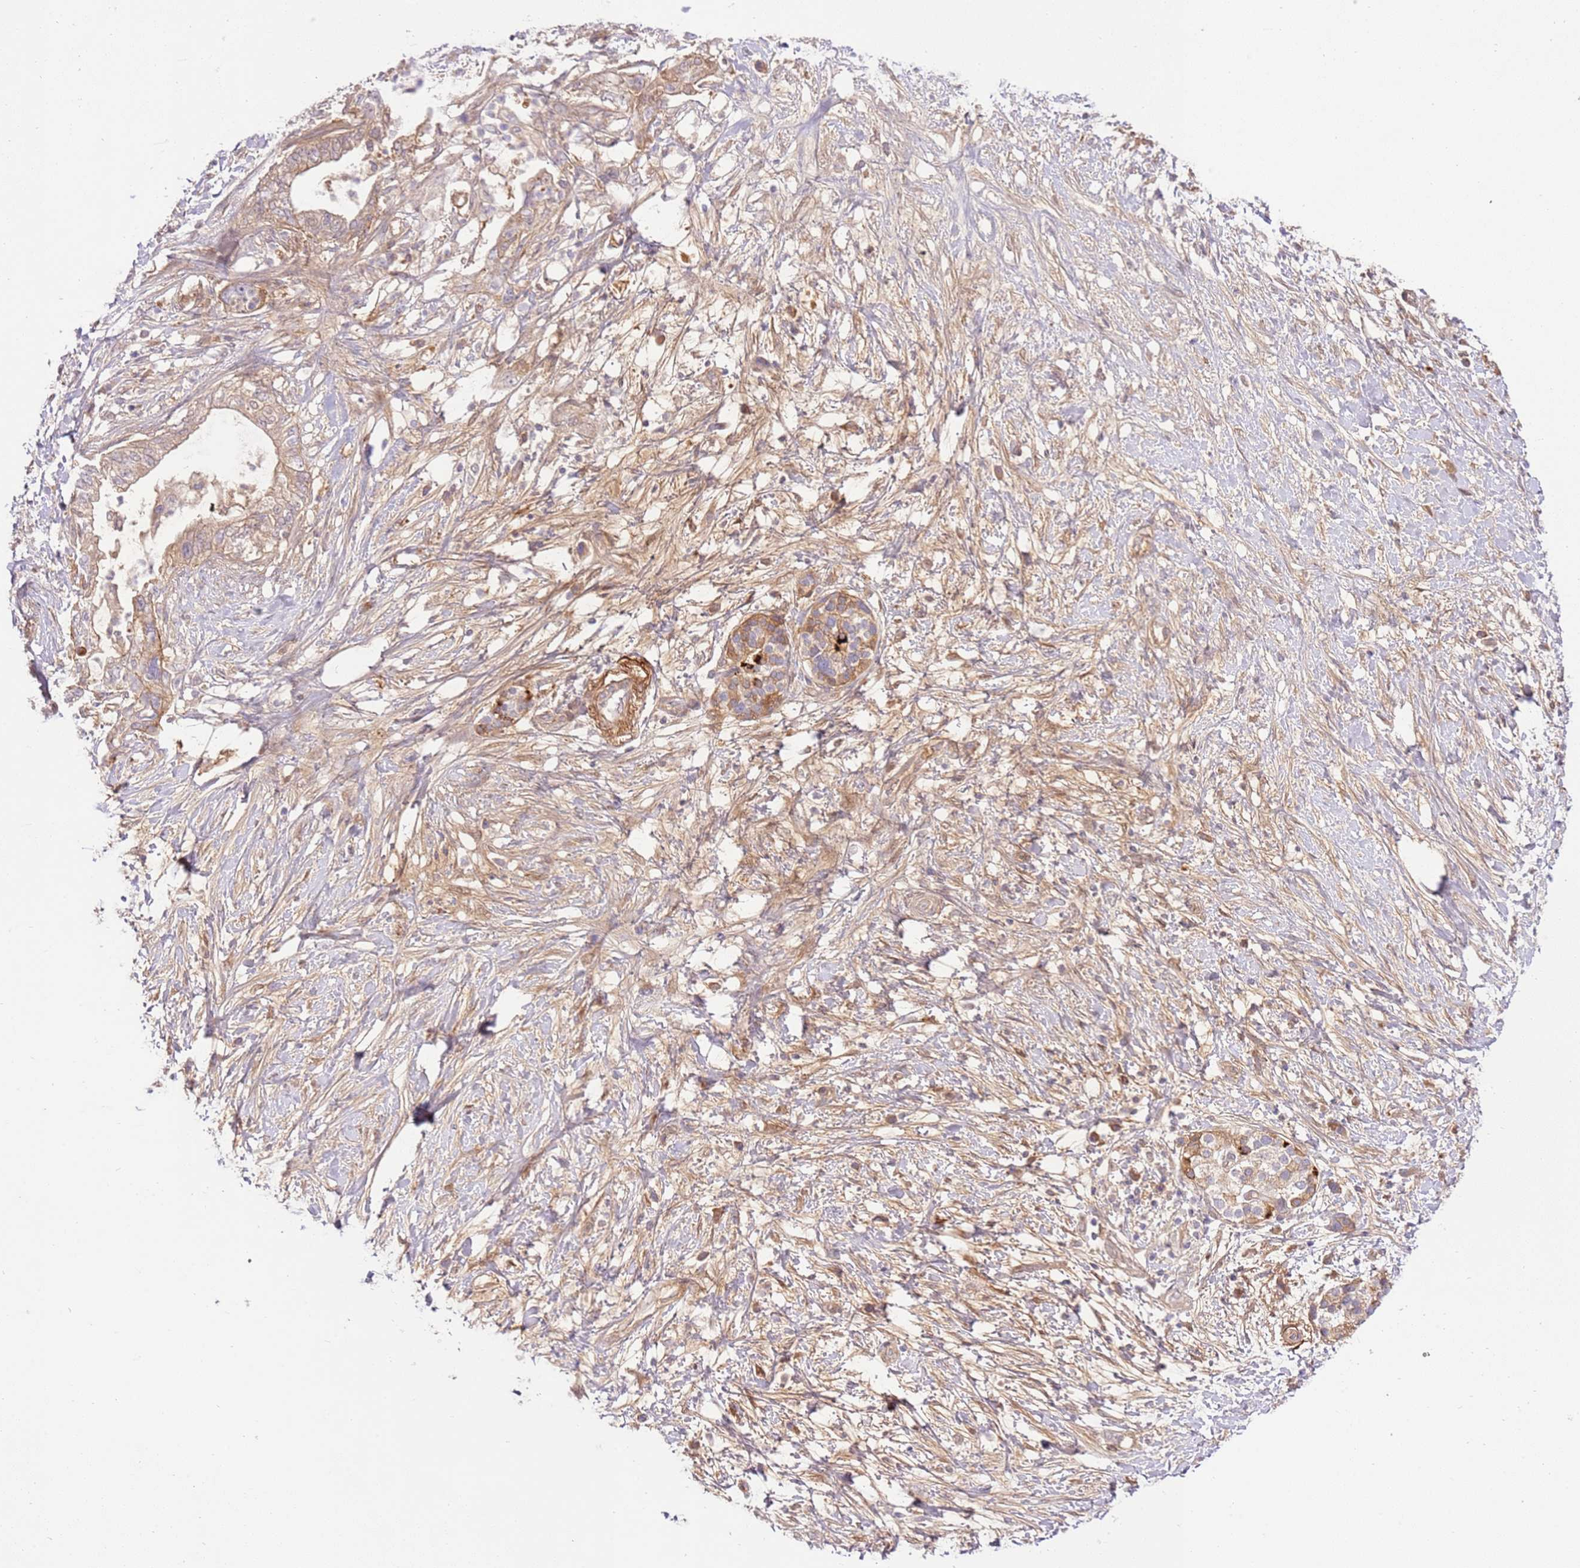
{"staining": {"intensity": "weak", "quantity": "25%-75%", "location": "cytoplasmic/membranous"}, "tissue": "pancreatic cancer", "cell_type": "Tumor cells", "image_type": "cancer", "snomed": [{"axis": "morphology", "description": "Adenocarcinoma, NOS"}, {"axis": "topography", "description": "Pancreas"}], "caption": "Protein positivity by immunohistochemistry displays weak cytoplasmic/membranous expression in approximately 25%-75% of tumor cells in pancreatic cancer.", "gene": "C8G", "patient": {"sex": "female", "age": 73}}